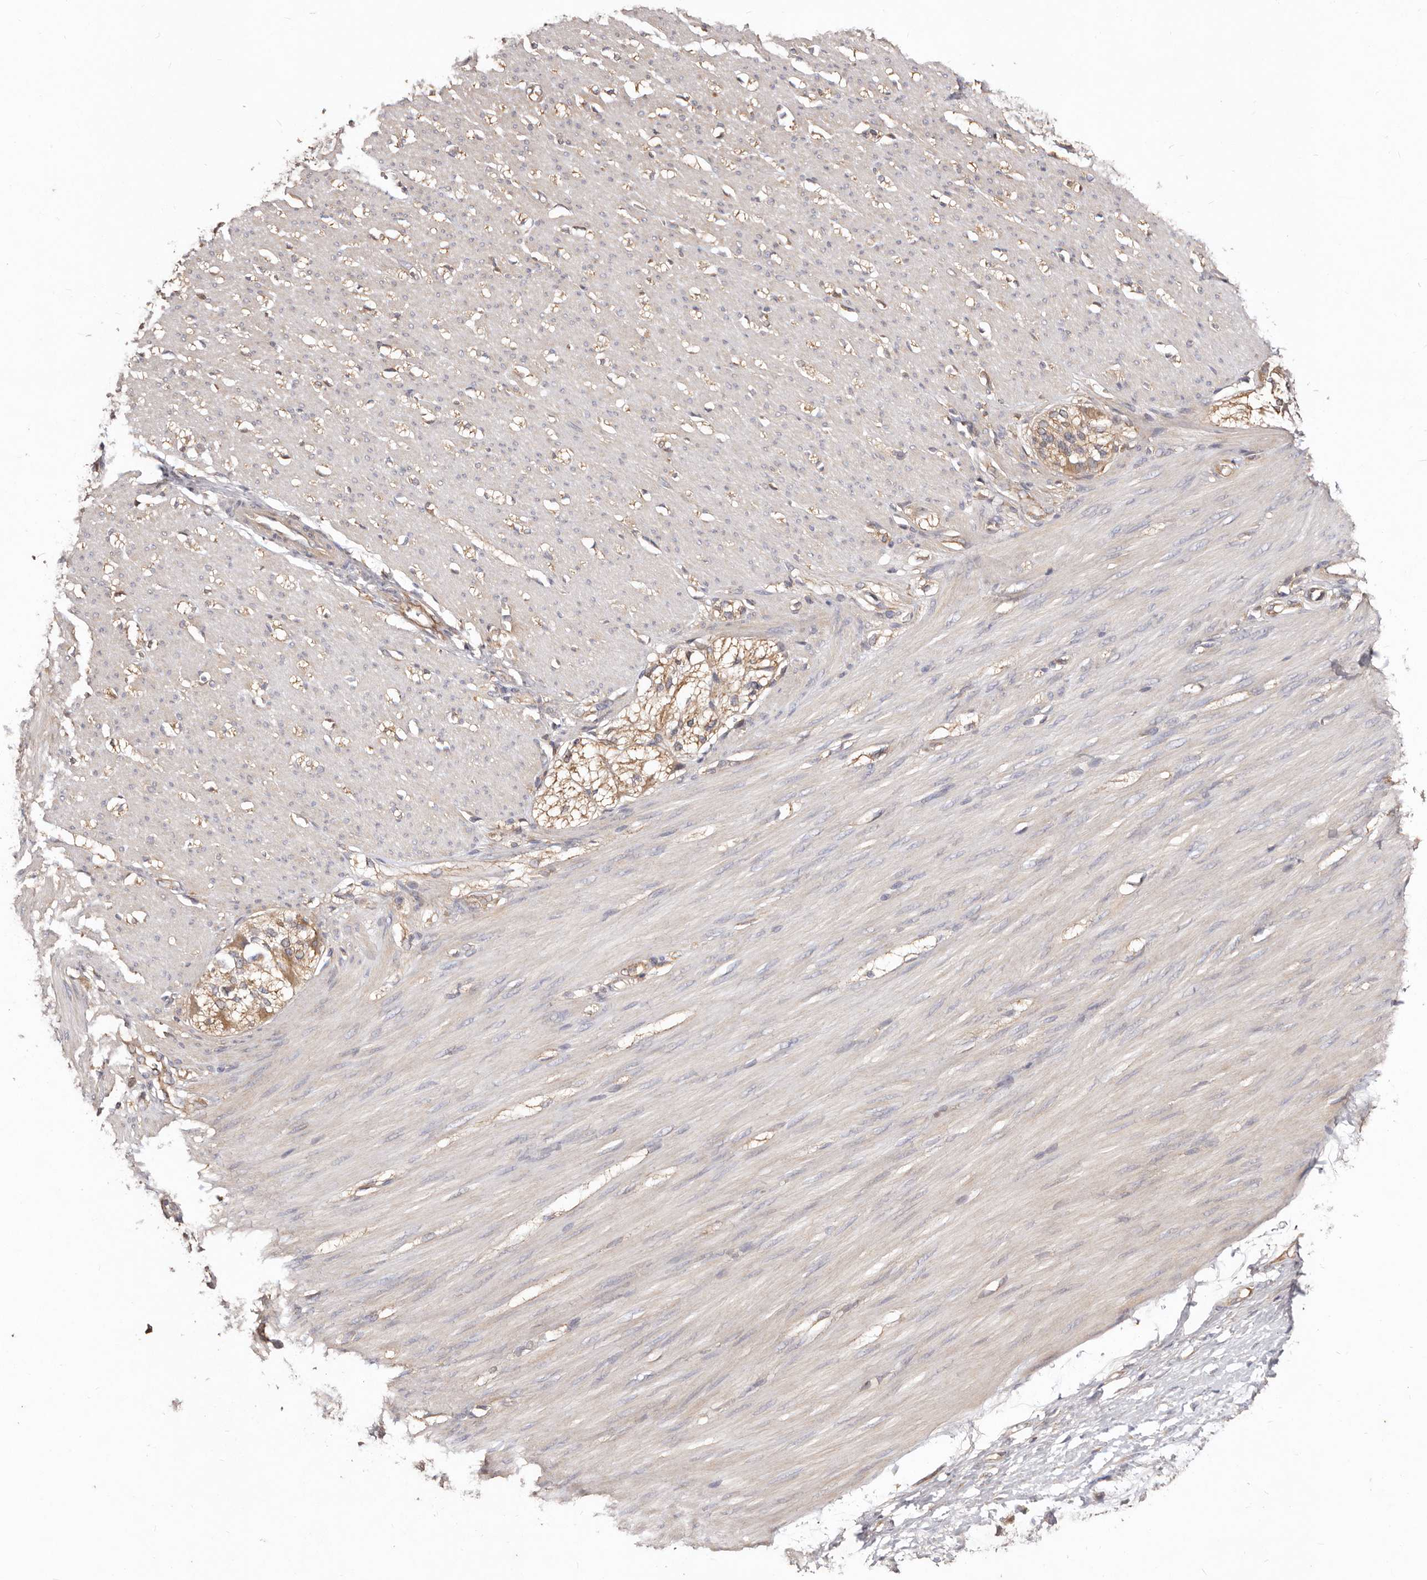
{"staining": {"intensity": "weak", "quantity": "25%-75%", "location": "cytoplasmic/membranous"}, "tissue": "smooth muscle", "cell_type": "Smooth muscle cells", "image_type": "normal", "snomed": [{"axis": "morphology", "description": "Normal tissue, NOS"}, {"axis": "morphology", "description": "Adenocarcinoma, NOS"}, {"axis": "topography", "description": "Colon"}, {"axis": "topography", "description": "Peripheral nerve tissue"}], "caption": "Human smooth muscle stained with a brown dye shows weak cytoplasmic/membranous positive expression in about 25%-75% of smooth muscle cells.", "gene": "LRRC25", "patient": {"sex": "male", "age": 14}}